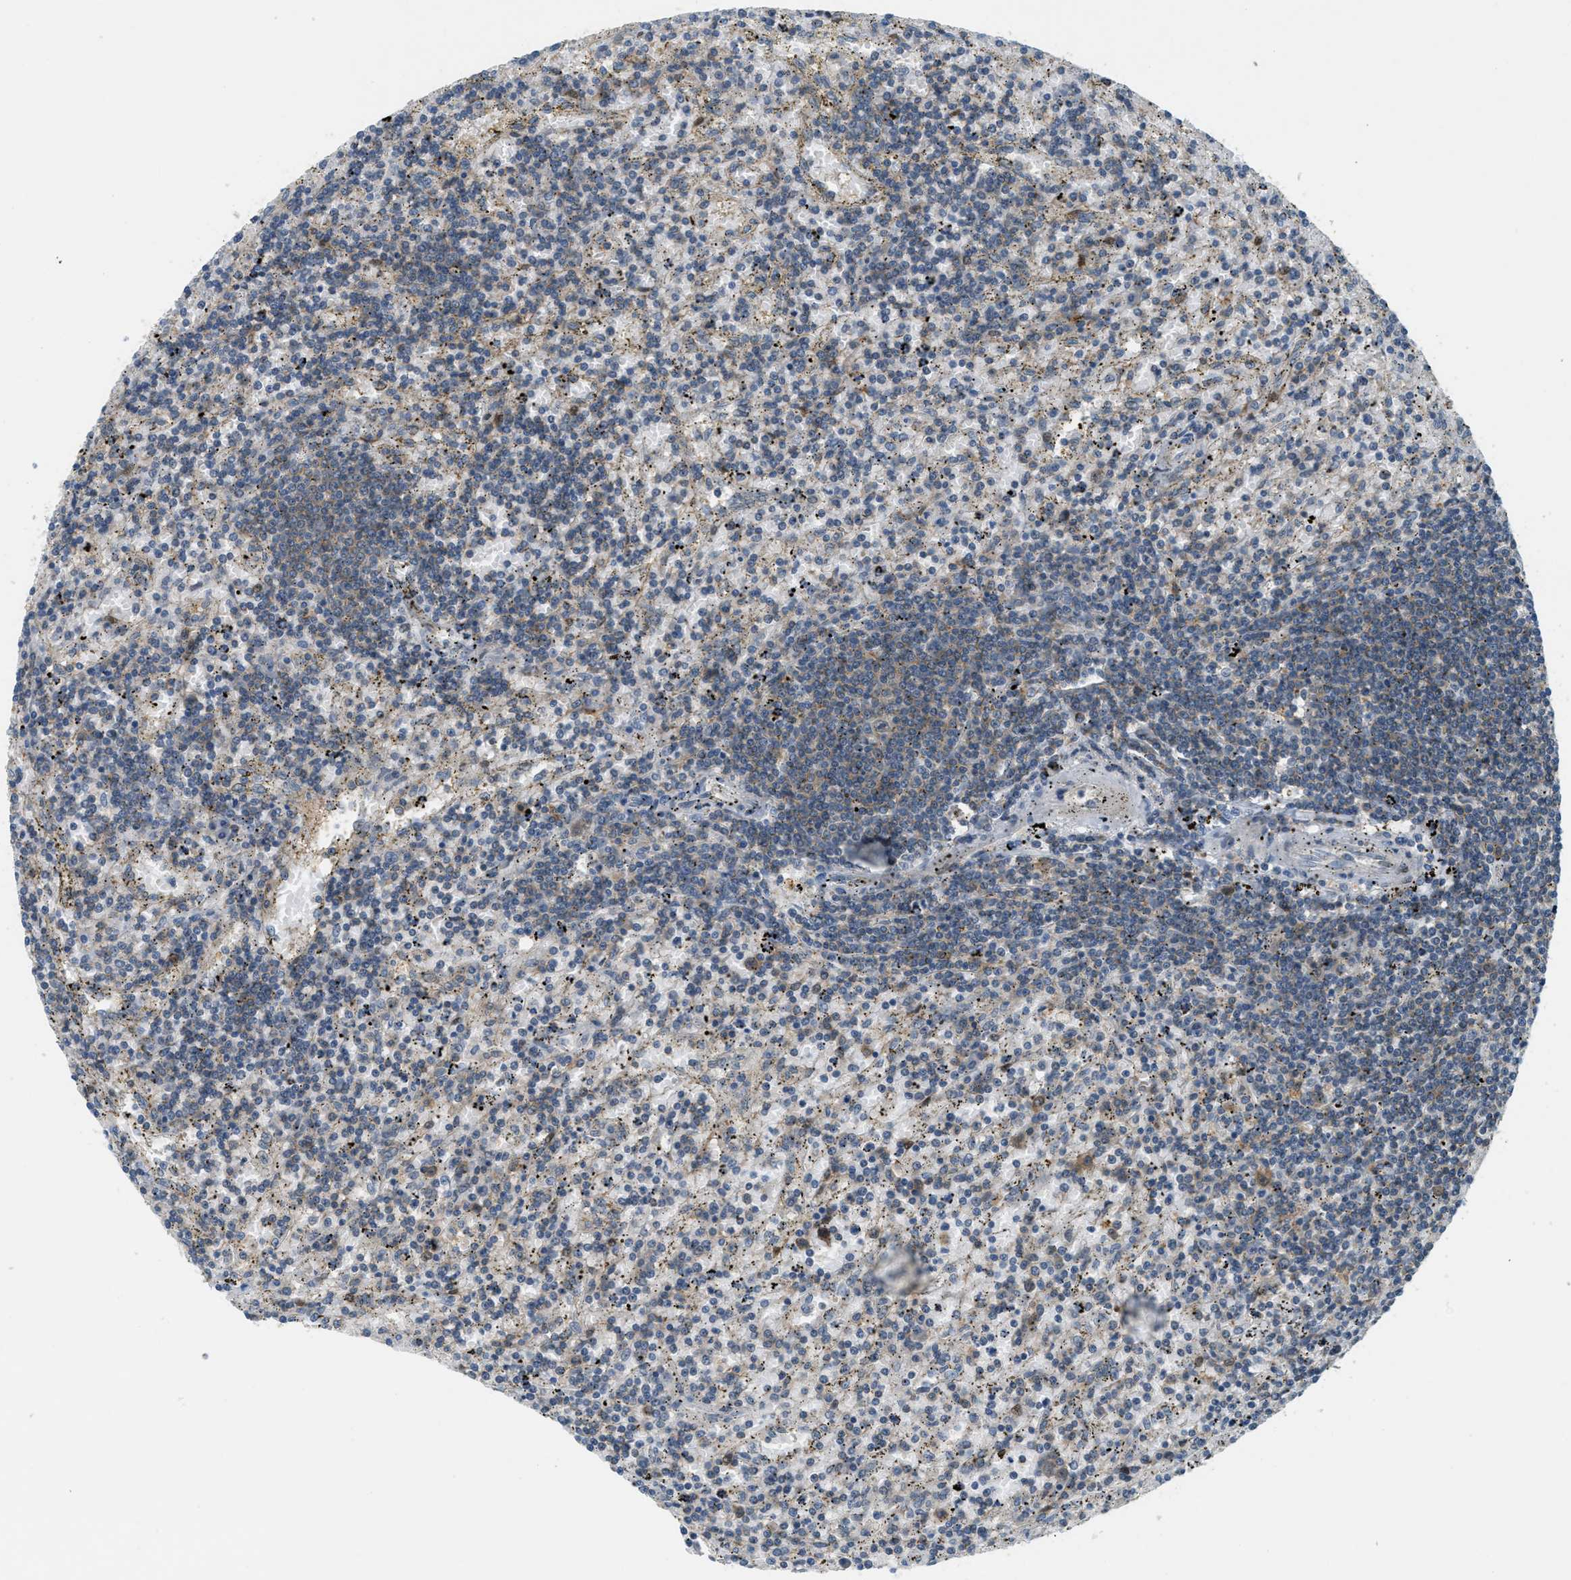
{"staining": {"intensity": "weak", "quantity": "25%-75%", "location": "cytoplasmic/membranous"}, "tissue": "lymphoma", "cell_type": "Tumor cells", "image_type": "cancer", "snomed": [{"axis": "morphology", "description": "Malignant lymphoma, non-Hodgkin's type, Low grade"}, {"axis": "topography", "description": "Spleen"}], "caption": "Human lymphoma stained for a protein (brown) displays weak cytoplasmic/membranous positive expression in about 25%-75% of tumor cells.", "gene": "PDCL3", "patient": {"sex": "male", "age": 76}}